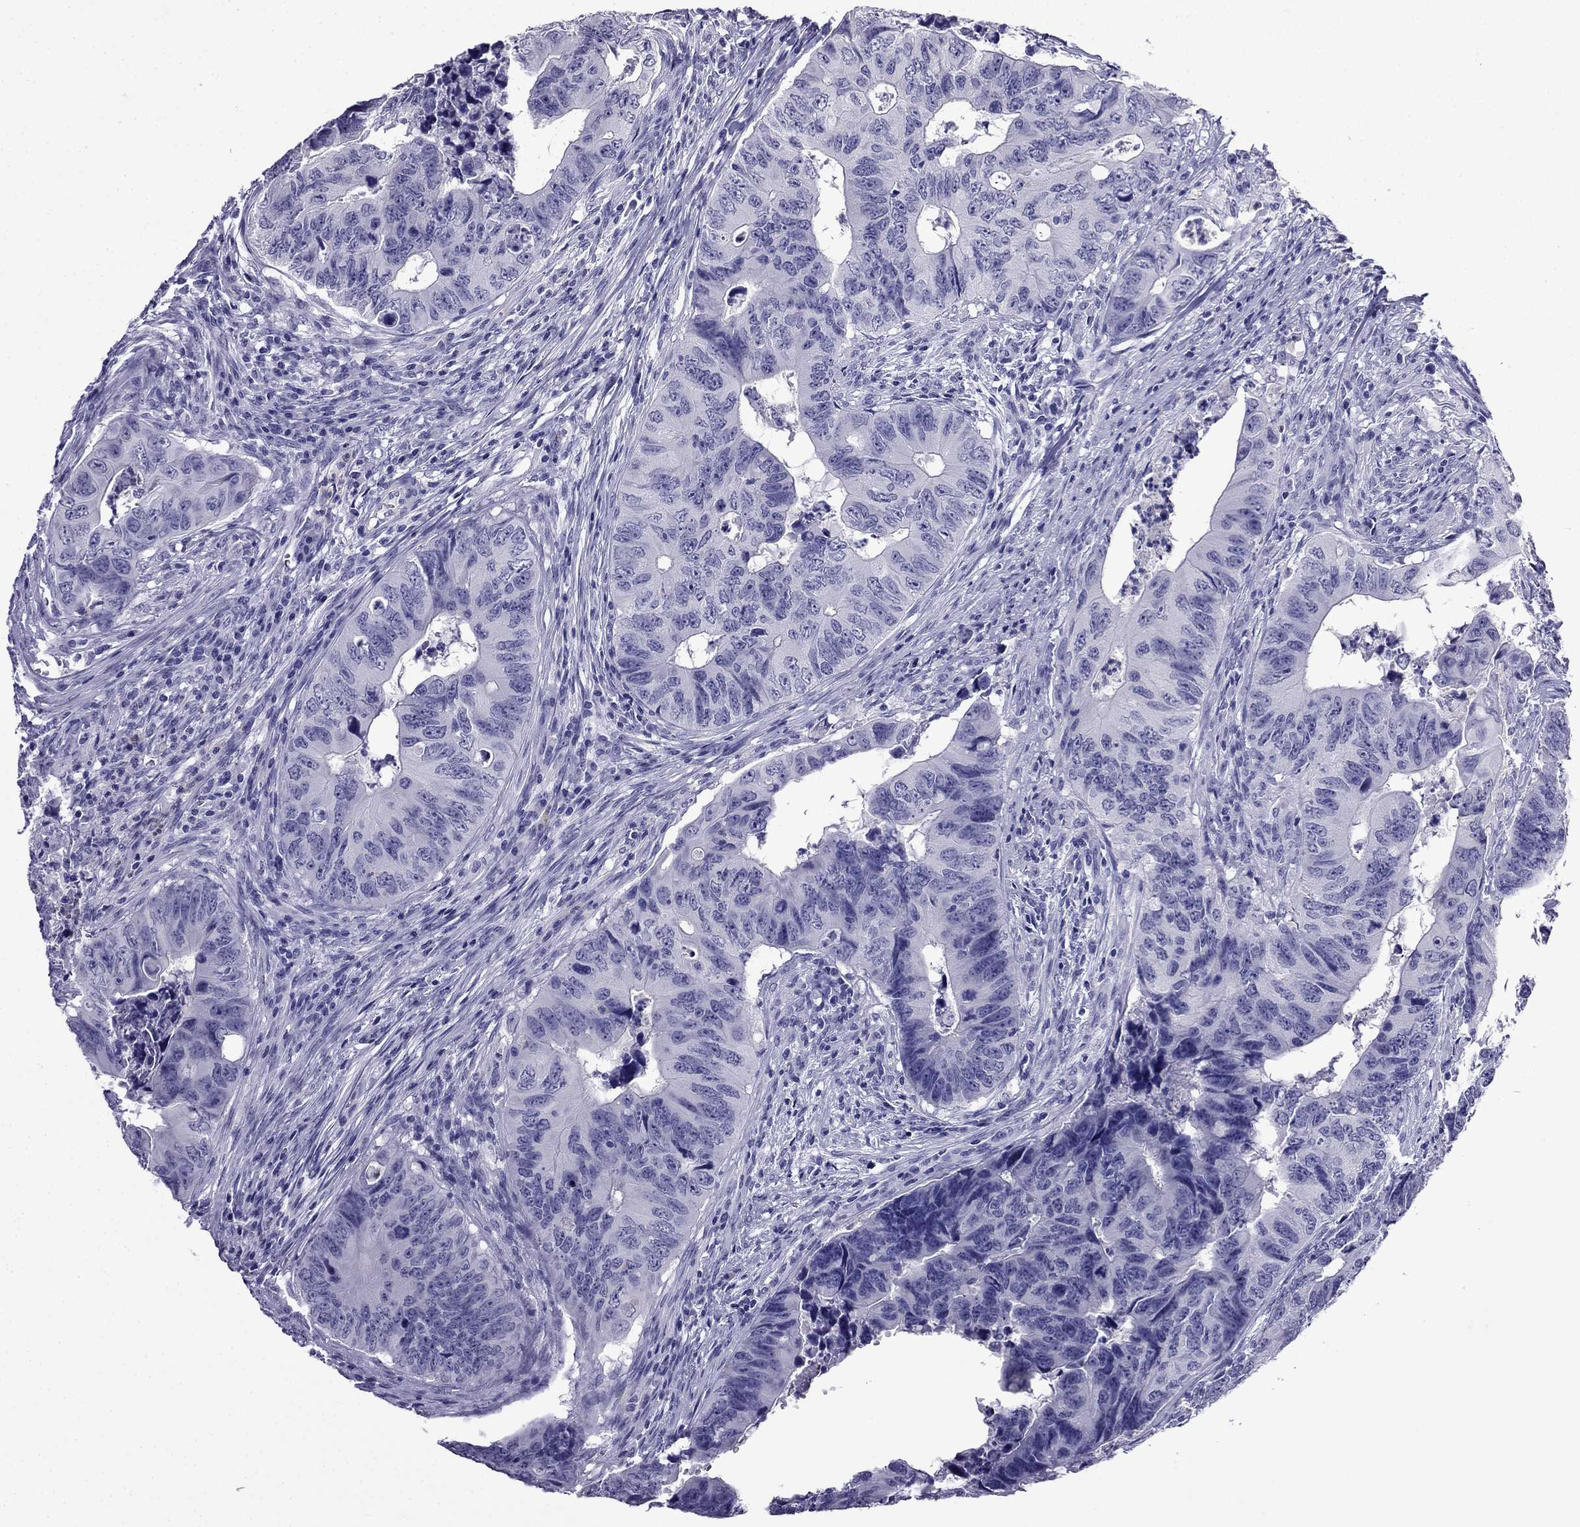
{"staining": {"intensity": "negative", "quantity": "none", "location": "none"}, "tissue": "colorectal cancer", "cell_type": "Tumor cells", "image_type": "cancer", "snomed": [{"axis": "morphology", "description": "Adenocarcinoma, NOS"}, {"axis": "topography", "description": "Colon"}], "caption": "This image is of adenocarcinoma (colorectal) stained with immunohistochemistry (IHC) to label a protein in brown with the nuclei are counter-stained blue. There is no staining in tumor cells. The staining is performed using DAB brown chromogen with nuclei counter-stained in using hematoxylin.", "gene": "CDHR4", "patient": {"sex": "female", "age": 82}}